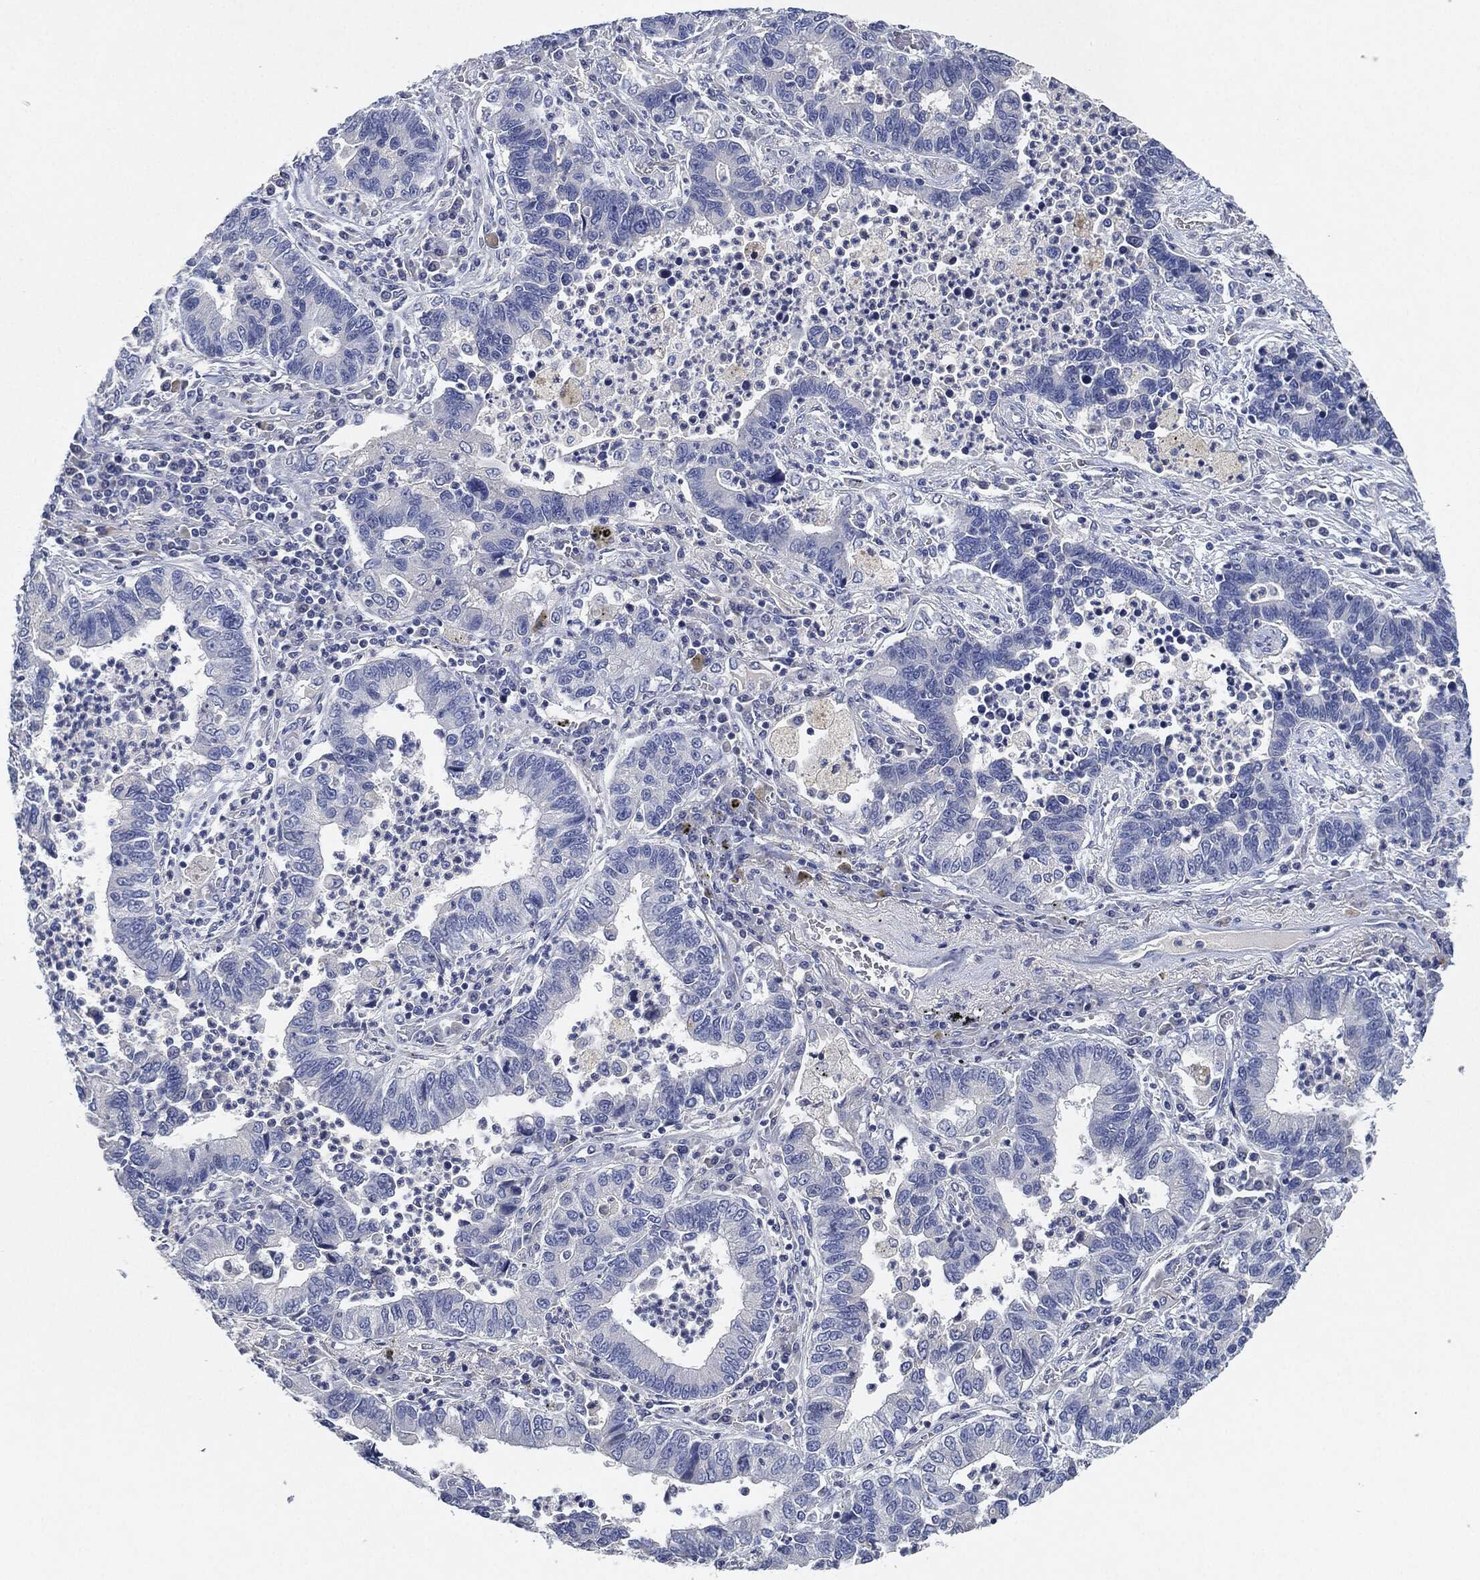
{"staining": {"intensity": "negative", "quantity": "none", "location": "none"}, "tissue": "lung cancer", "cell_type": "Tumor cells", "image_type": "cancer", "snomed": [{"axis": "morphology", "description": "Adenocarcinoma, NOS"}, {"axis": "topography", "description": "Lung"}], "caption": "Photomicrograph shows no protein positivity in tumor cells of lung cancer (adenocarcinoma) tissue. (IHC, brightfield microscopy, high magnification).", "gene": "NTRK1", "patient": {"sex": "female", "age": 57}}